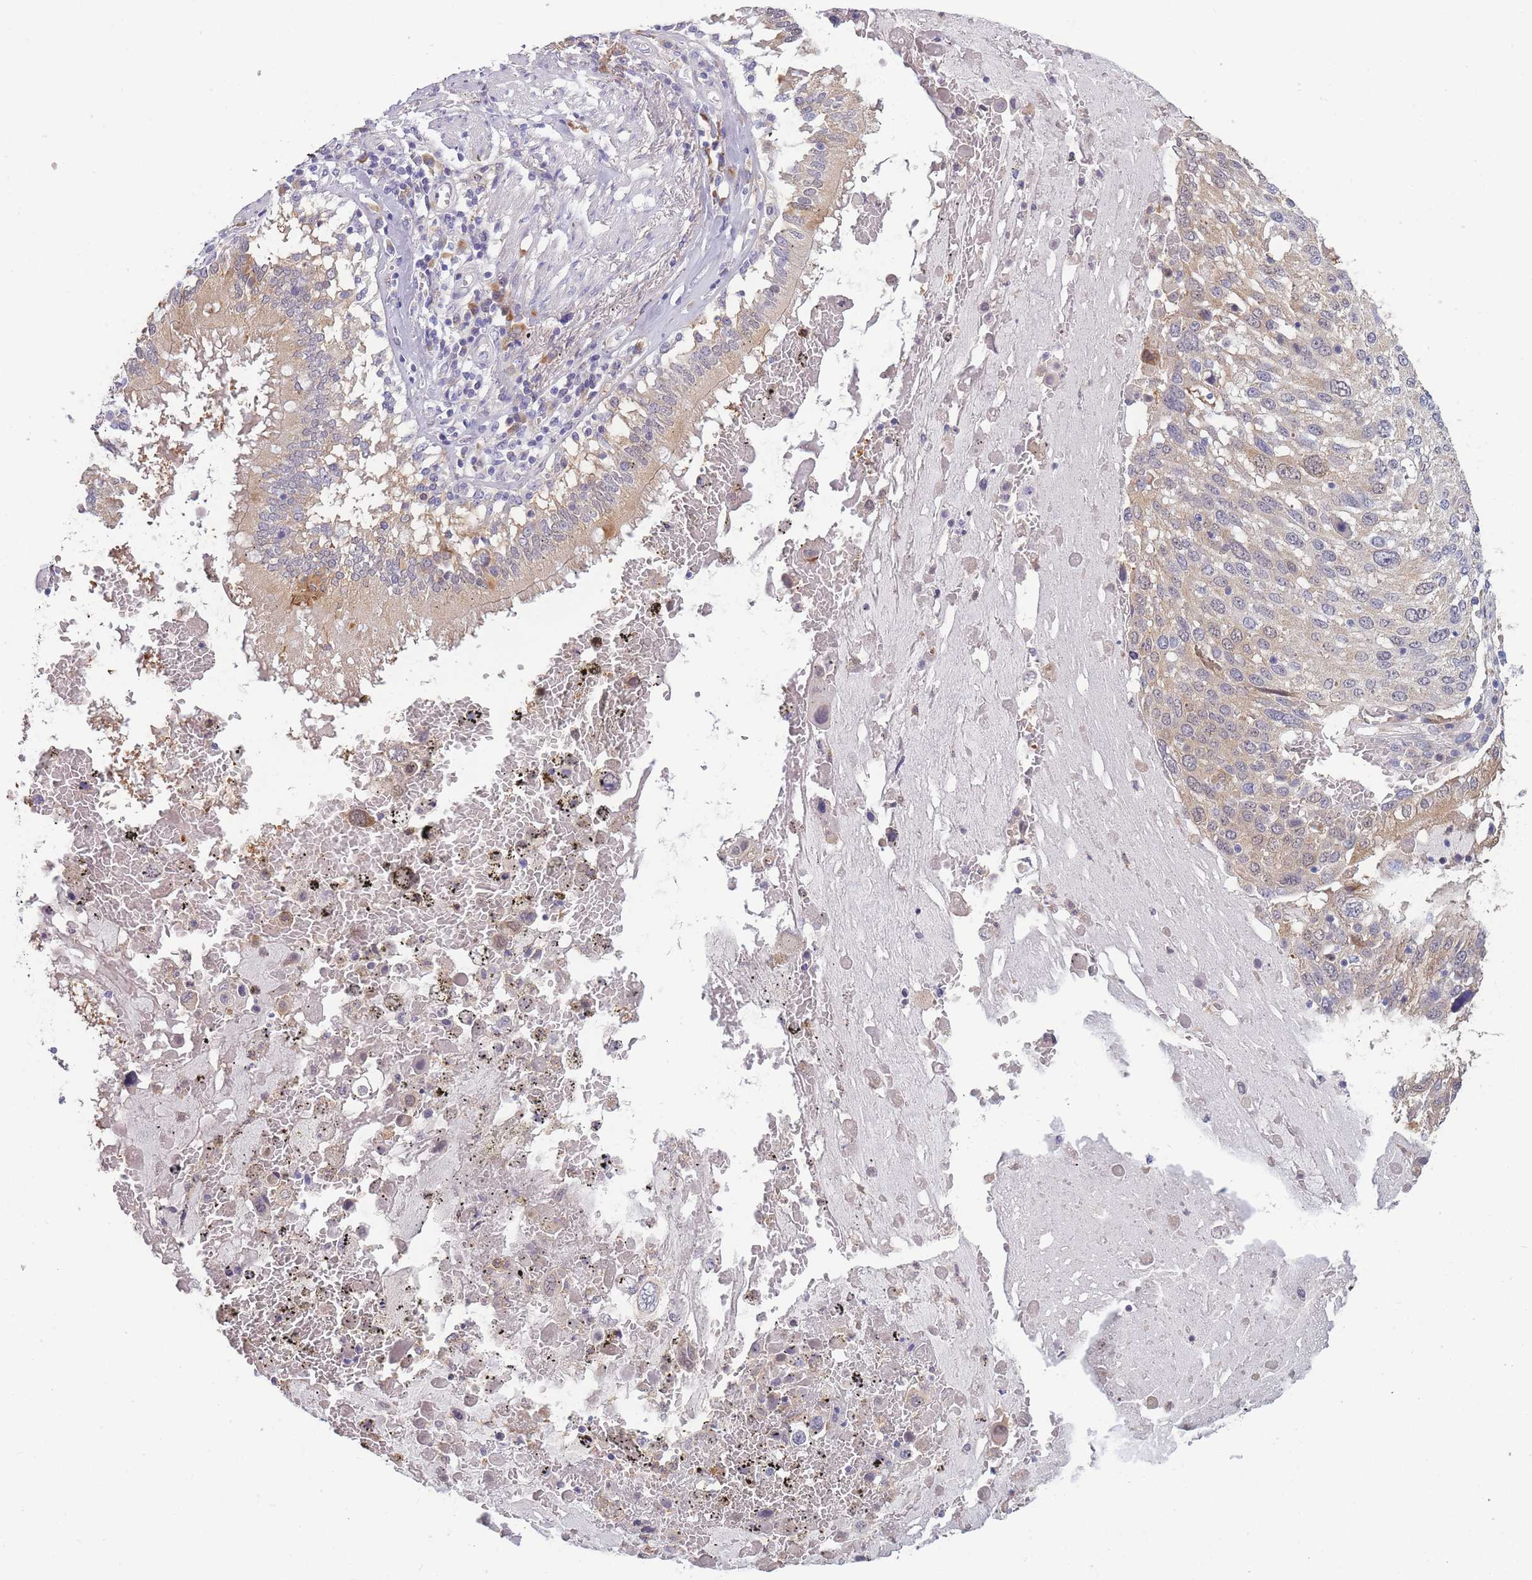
{"staining": {"intensity": "weak", "quantity": ">75%", "location": "cytoplasmic/membranous"}, "tissue": "lung cancer", "cell_type": "Tumor cells", "image_type": "cancer", "snomed": [{"axis": "morphology", "description": "Squamous cell carcinoma, NOS"}, {"axis": "topography", "description": "Lung"}], "caption": "Immunohistochemical staining of human lung squamous cell carcinoma shows low levels of weak cytoplasmic/membranous staining in about >75% of tumor cells.", "gene": "NDUFAF6", "patient": {"sex": "male", "age": 65}}